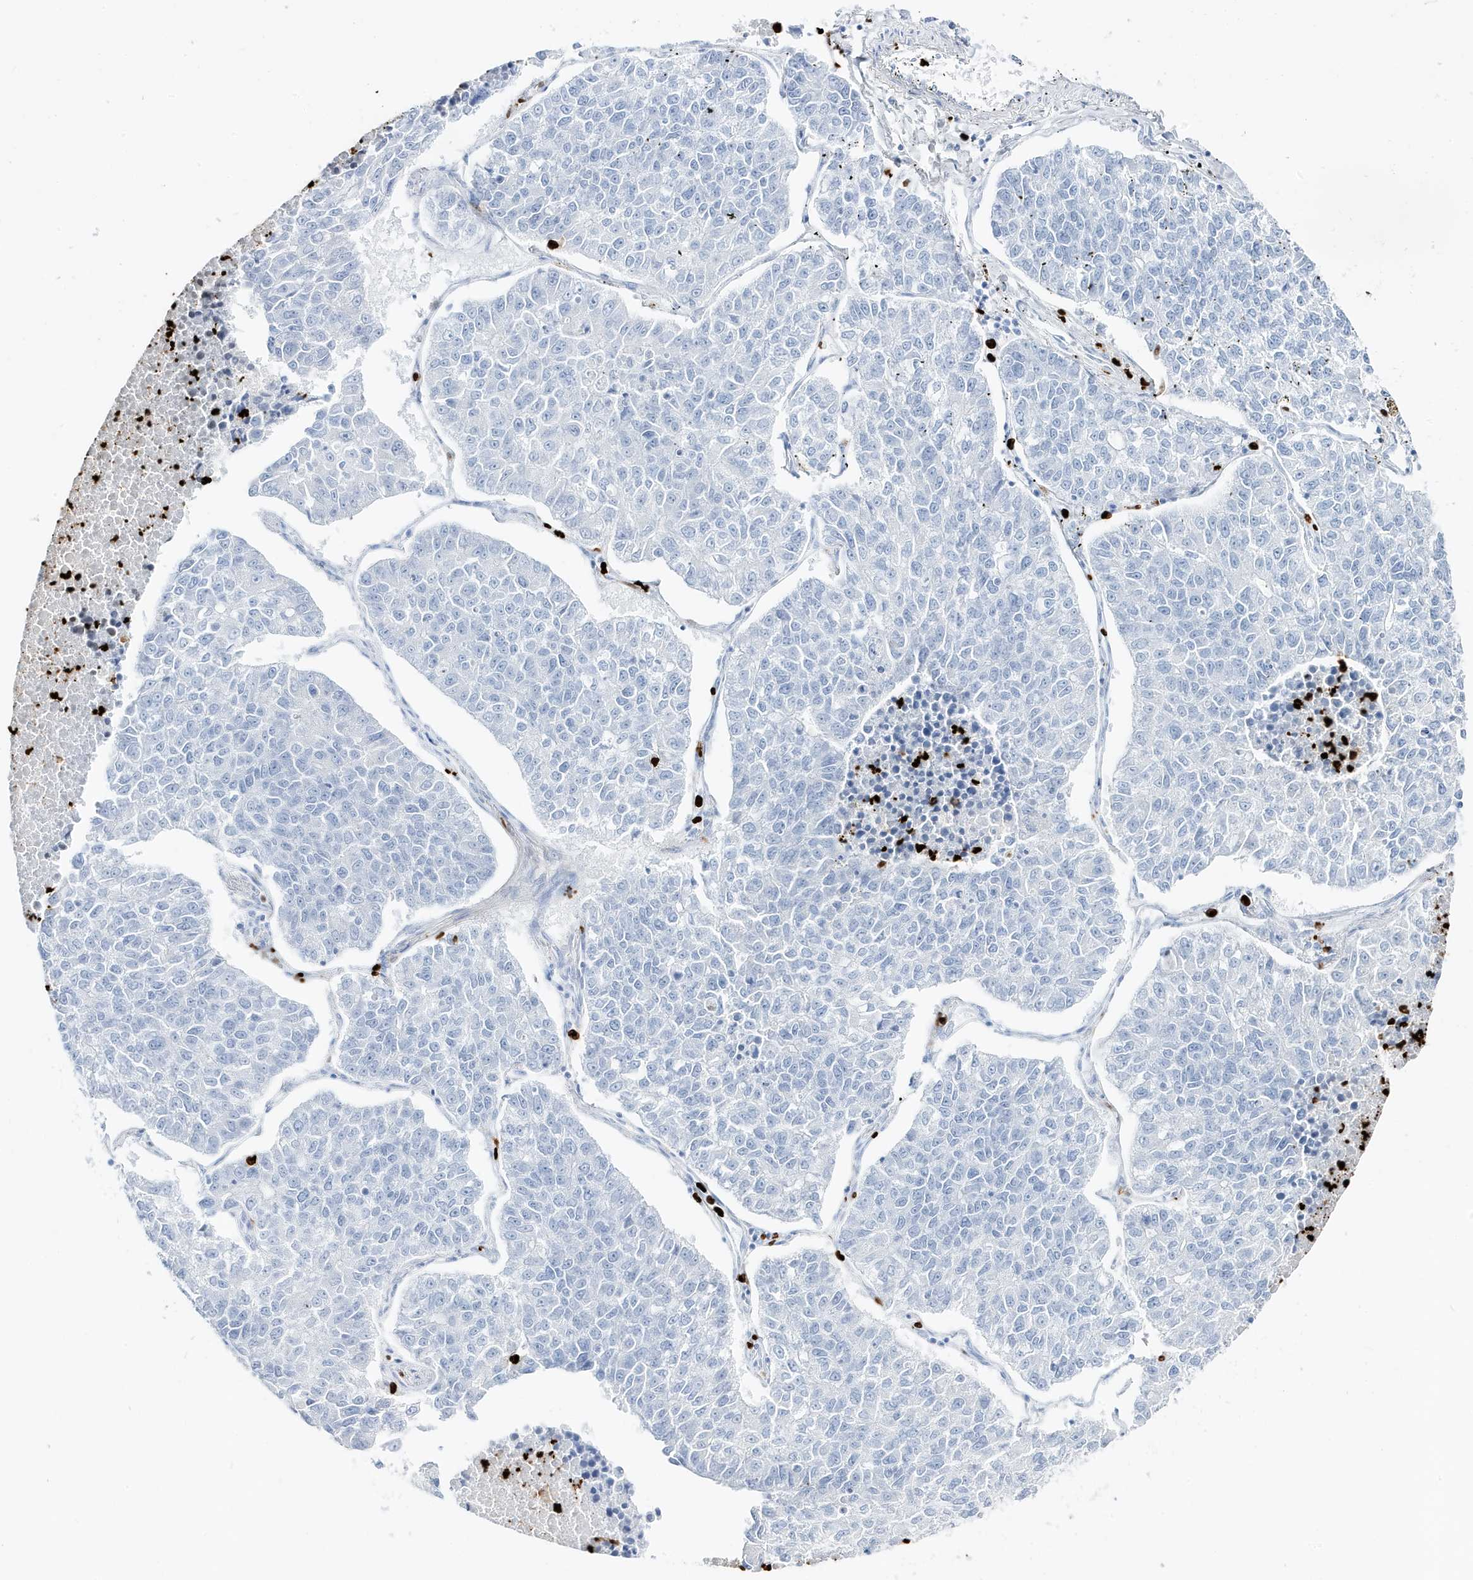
{"staining": {"intensity": "negative", "quantity": "none", "location": "none"}, "tissue": "lung cancer", "cell_type": "Tumor cells", "image_type": "cancer", "snomed": [{"axis": "morphology", "description": "Adenocarcinoma, NOS"}, {"axis": "topography", "description": "Lung"}], "caption": "The image displays no staining of tumor cells in lung cancer (adenocarcinoma).", "gene": "MNDA", "patient": {"sex": "male", "age": 49}}